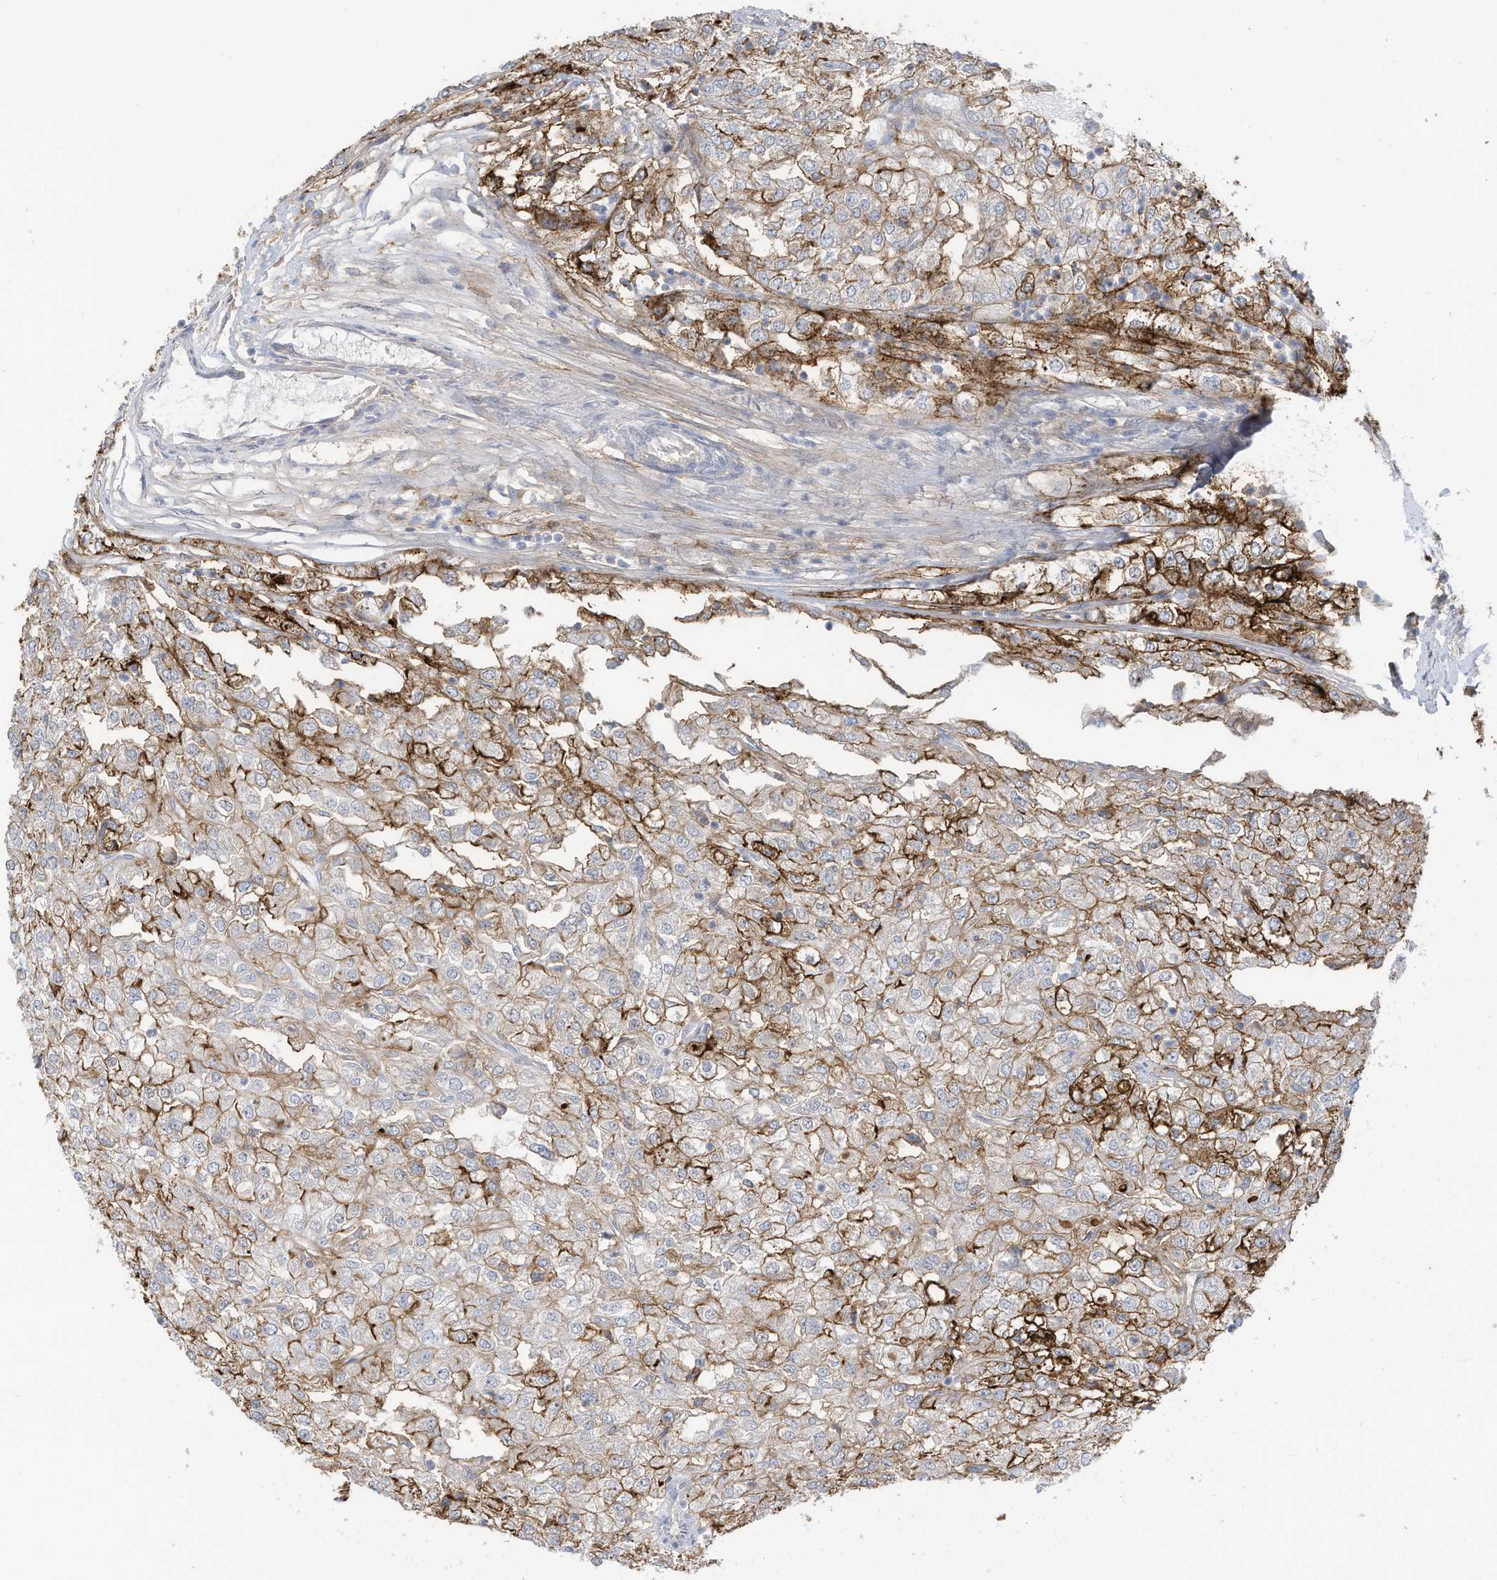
{"staining": {"intensity": "moderate", "quantity": ">75%", "location": "cytoplasmic/membranous"}, "tissue": "renal cancer", "cell_type": "Tumor cells", "image_type": "cancer", "snomed": [{"axis": "morphology", "description": "Adenocarcinoma, NOS"}, {"axis": "topography", "description": "Kidney"}], "caption": "Protein expression analysis of human renal adenocarcinoma reveals moderate cytoplasmic/membranous positivity in approximately >75% of tumor cells.", "gene": "SLC1A5", "patient": {"sex": "female", "age": 54}}